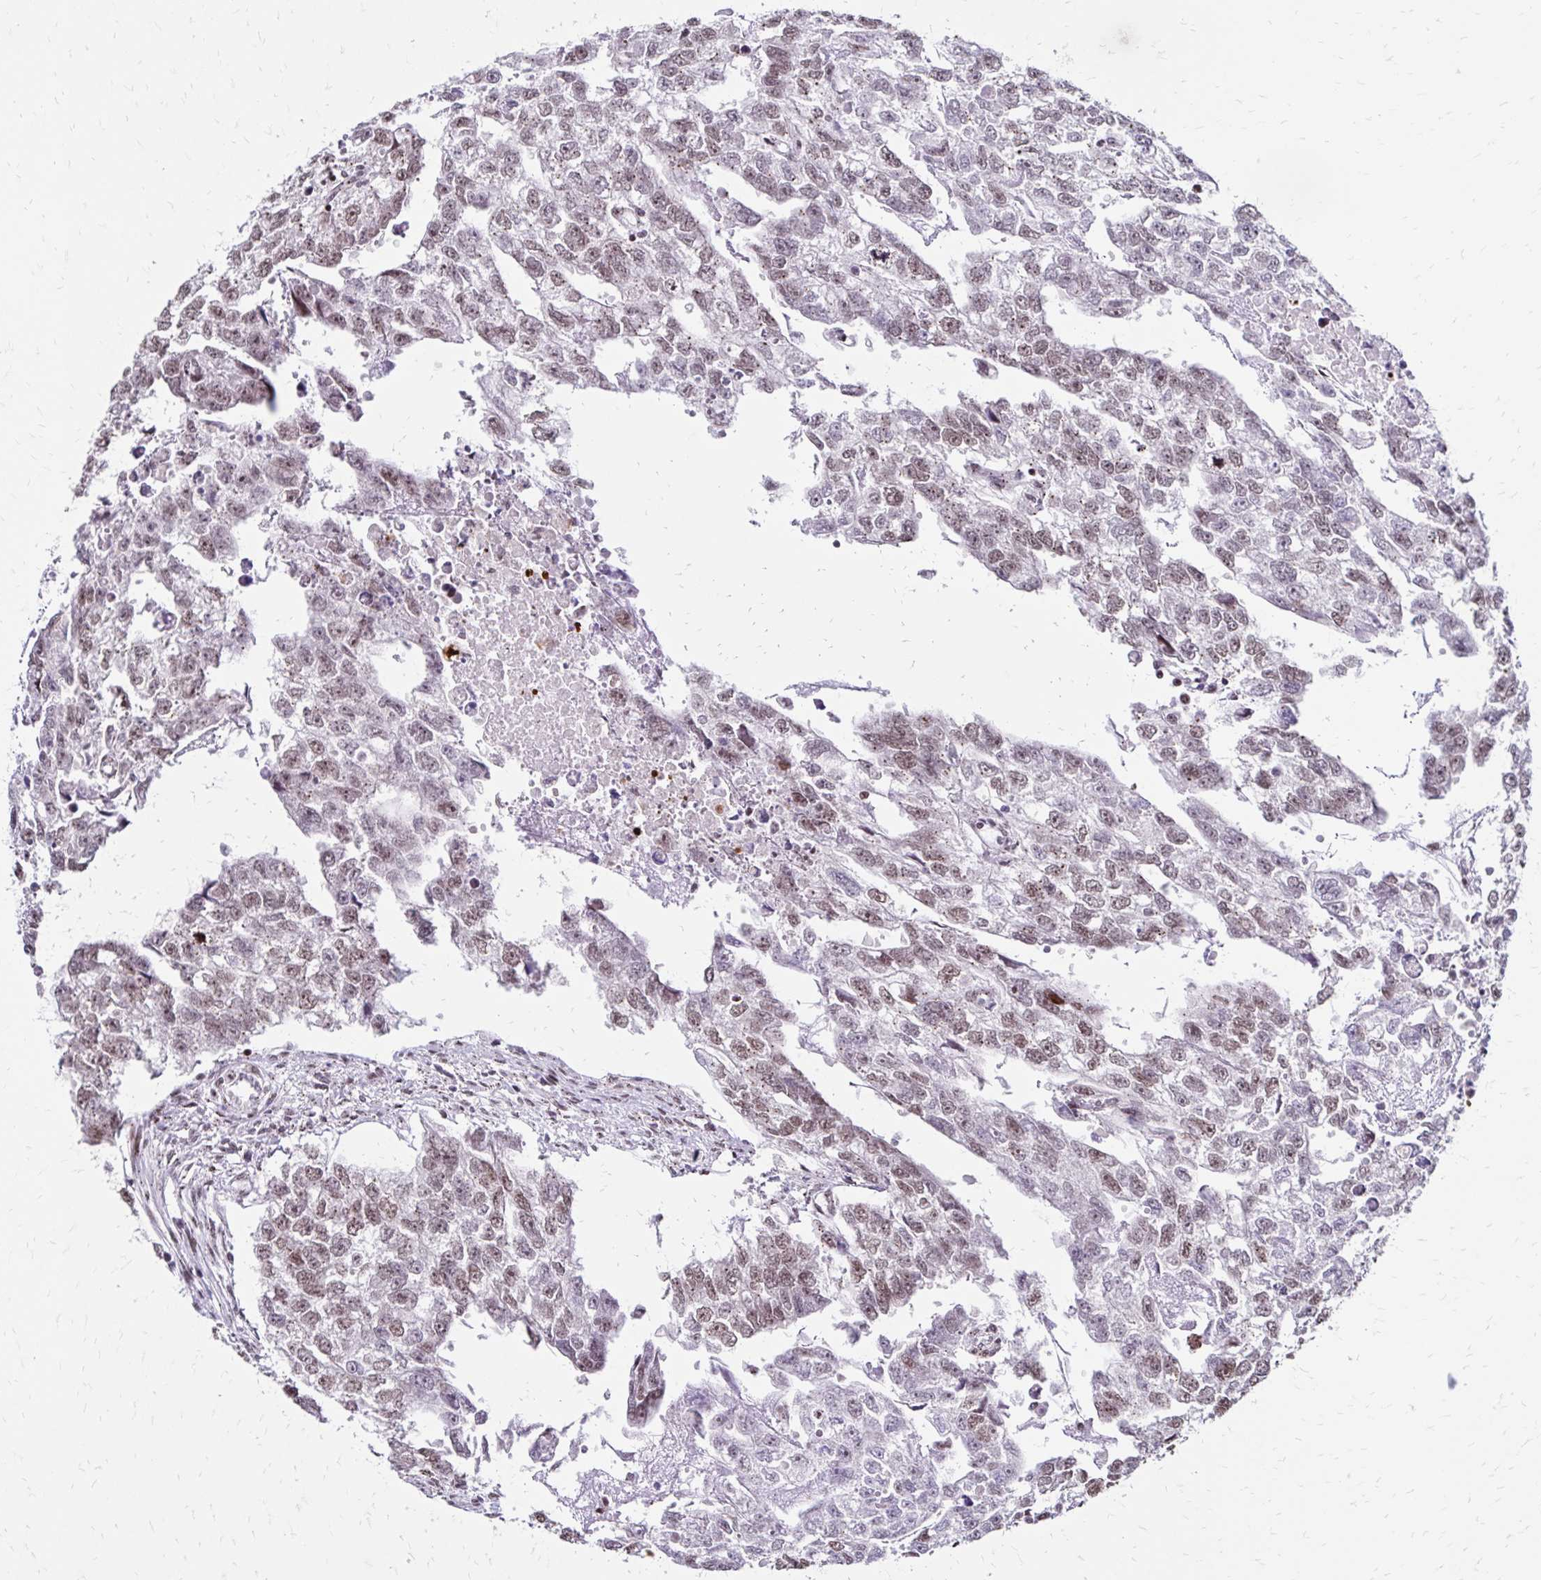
{"staining": {"intensity": "weak", "quantity": "25%-75%", "location": "nuclear"}, "tissue": "testis cancer", "cell_type": "Tumor cells", "image_type": "cancer", "snomed": [{"axis": "morphology", "description": "Carcinoma, Embryonal, NOS"}, {"axis": "morphology", "description": "Teratoma, malignant, NOS"}, {"axis": "topography", "description": "Testis"}], "caption": "IHC micrograph of malignant teratoma (testis) stained for a protein (brown), which shows low levels of weak nuclear expression in about 25%-75% of tumor cells.", "gene": "TOB1", "patient": {"sex": "male", "age": 44}}